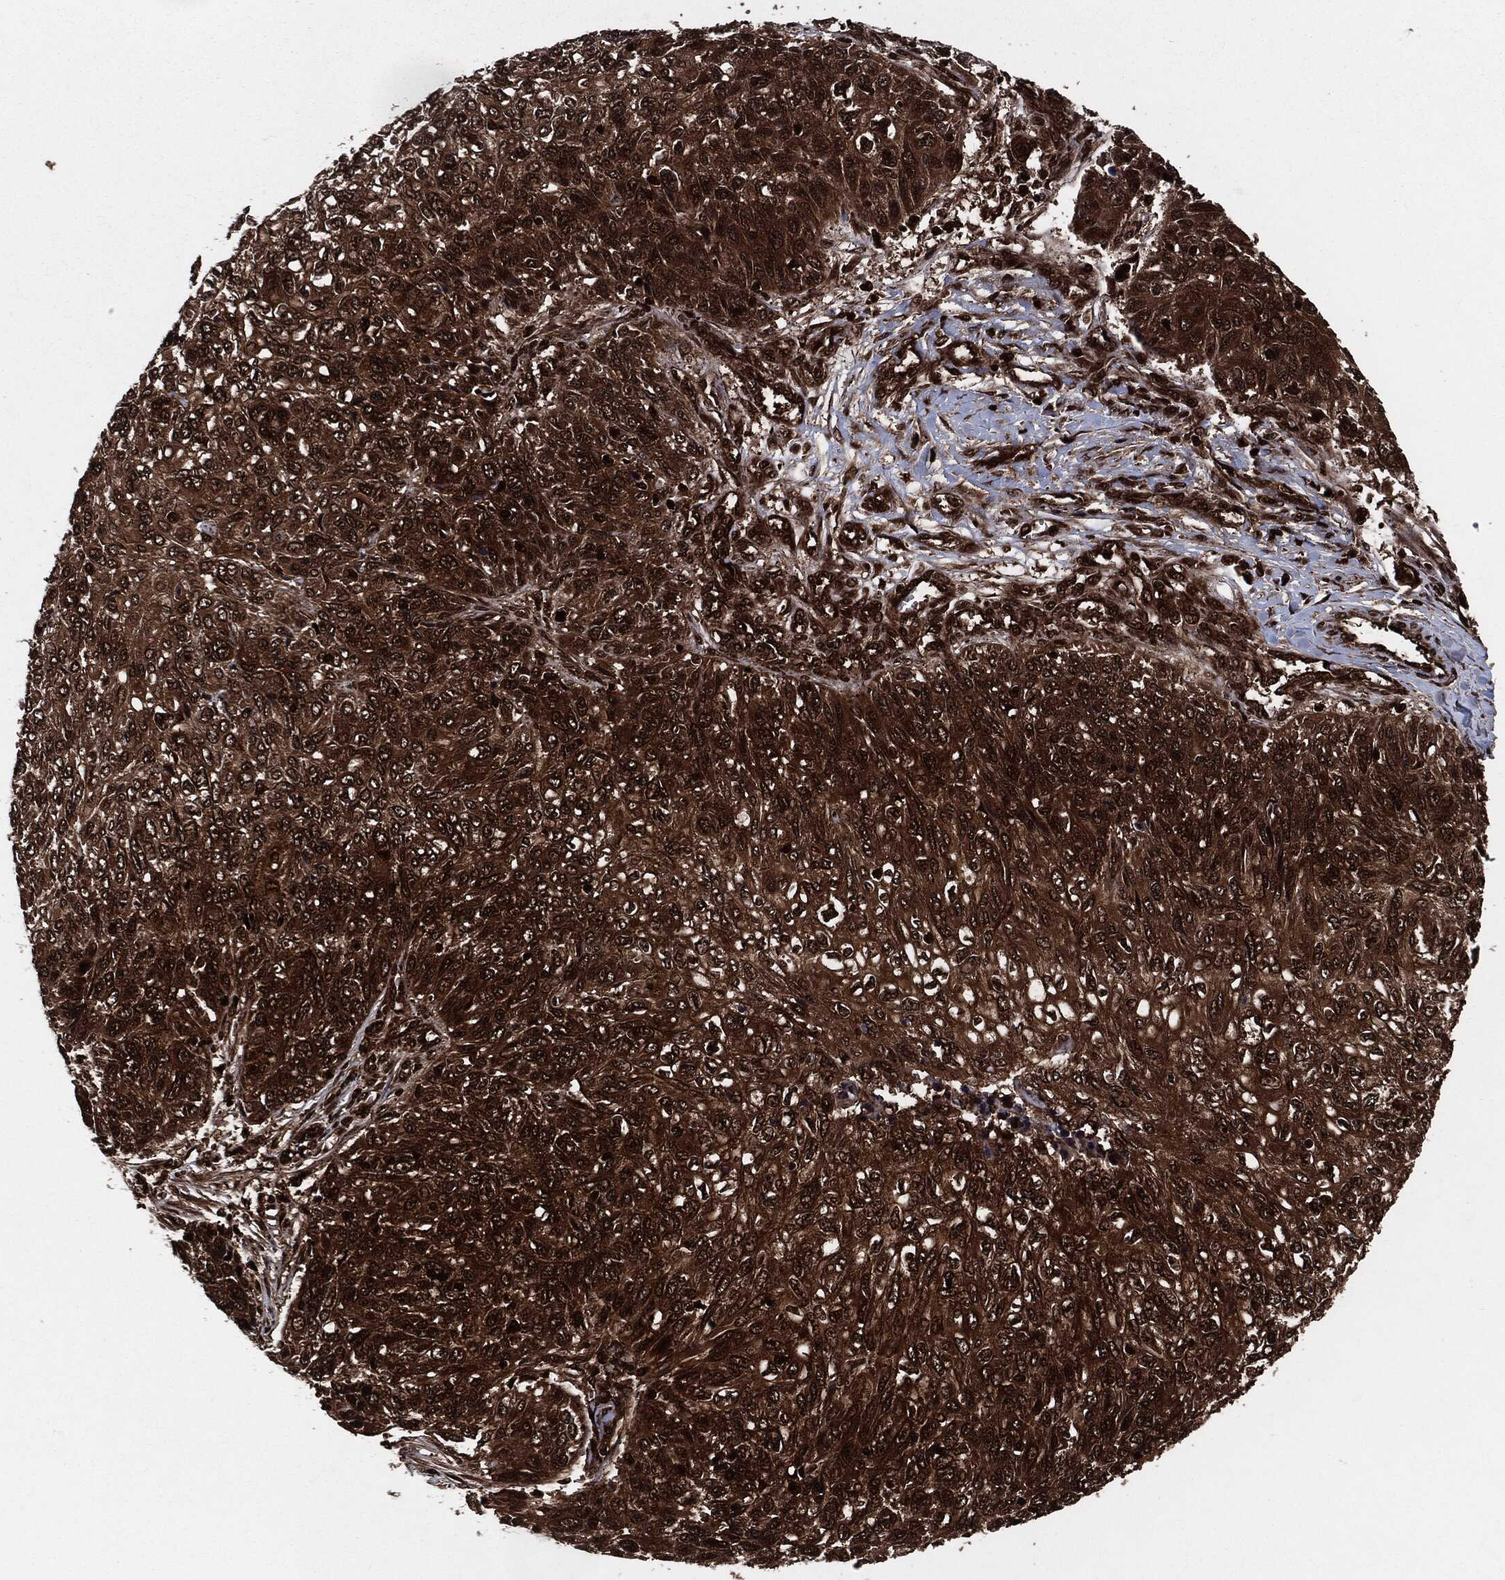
{"staining": {"intensity": "strong", "quantity": ">75%", "location": "cytoplasmic/membranous"}, "tissue": "skin cancer", "cell_type": "Tumor cells", "image_type": "cancer", "snomed": [{"axis": "morphology", "description": "Squamous cell carcinoma, NOS"}, {"axis": "topography", "description": "Skin"}], "caption": "There is high levels of strong cytoplasmic/membranous positivity in tumor cells of skin cancer (squamous cell carcinoma), as demonstrated by immunohistochemical staining (brown color).", "gene": "YWHAB", "patient": {"sex": "male", "age": 92}}